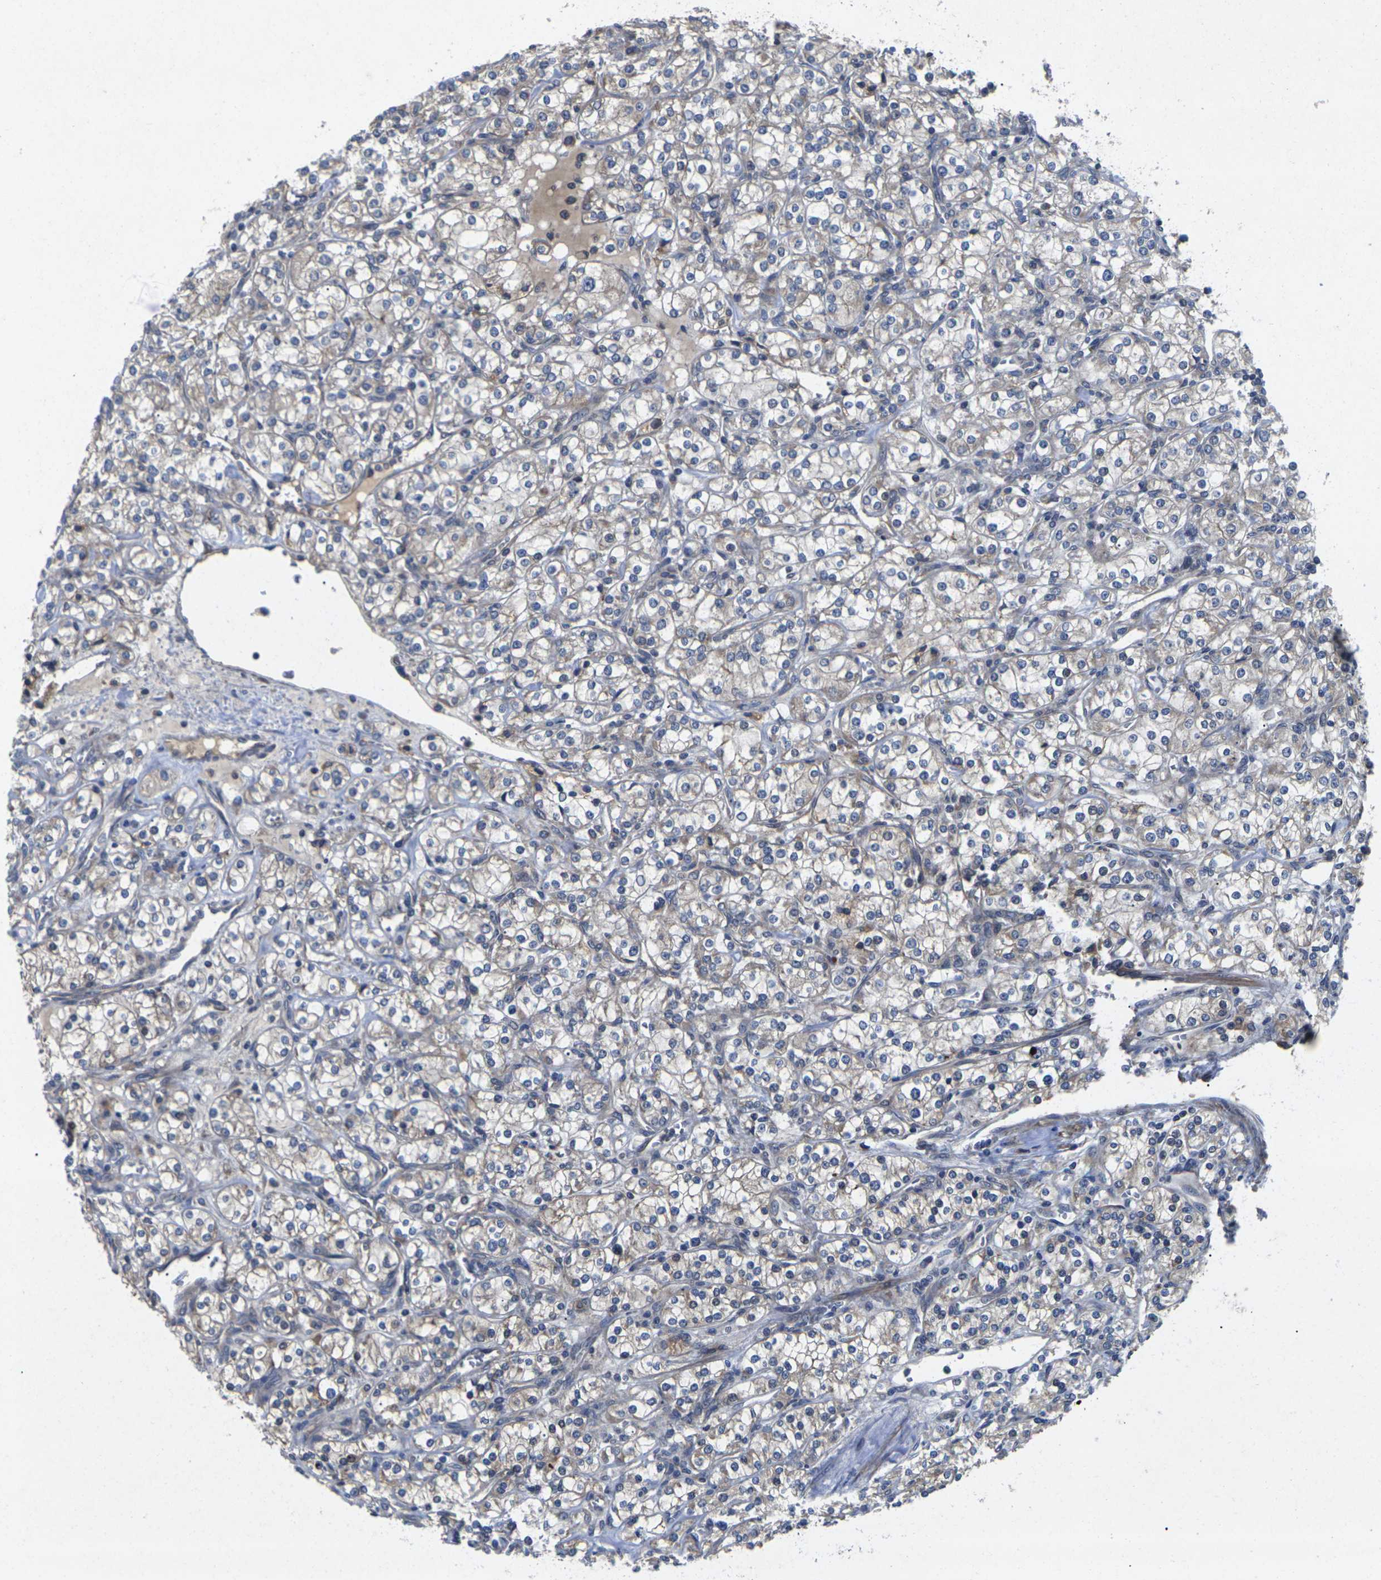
{"staining": {"intensity": "moderate", "quantity": "<25%", "location": "cytoplasmic/membranous"}, "tissue": "renal cancer", "cell_type": "Tumor cells", "image_type": "cancer", "snomed": [{"axis": "morphology", "description": "Adenocarcinoma, NOS"}, {"axis": "topography", "description": "Kidney"}], "caption": "Protein staining demonstrates moderate cytoplasmic/membranous positivity in approximately <25% of tumor cells in renal adenocarcinoma. Ihc stains the protein of interest in brown and the nuclei are stained blue.", "gene": "KIF1B", "patient": {"sex": "male", "age": 77}}